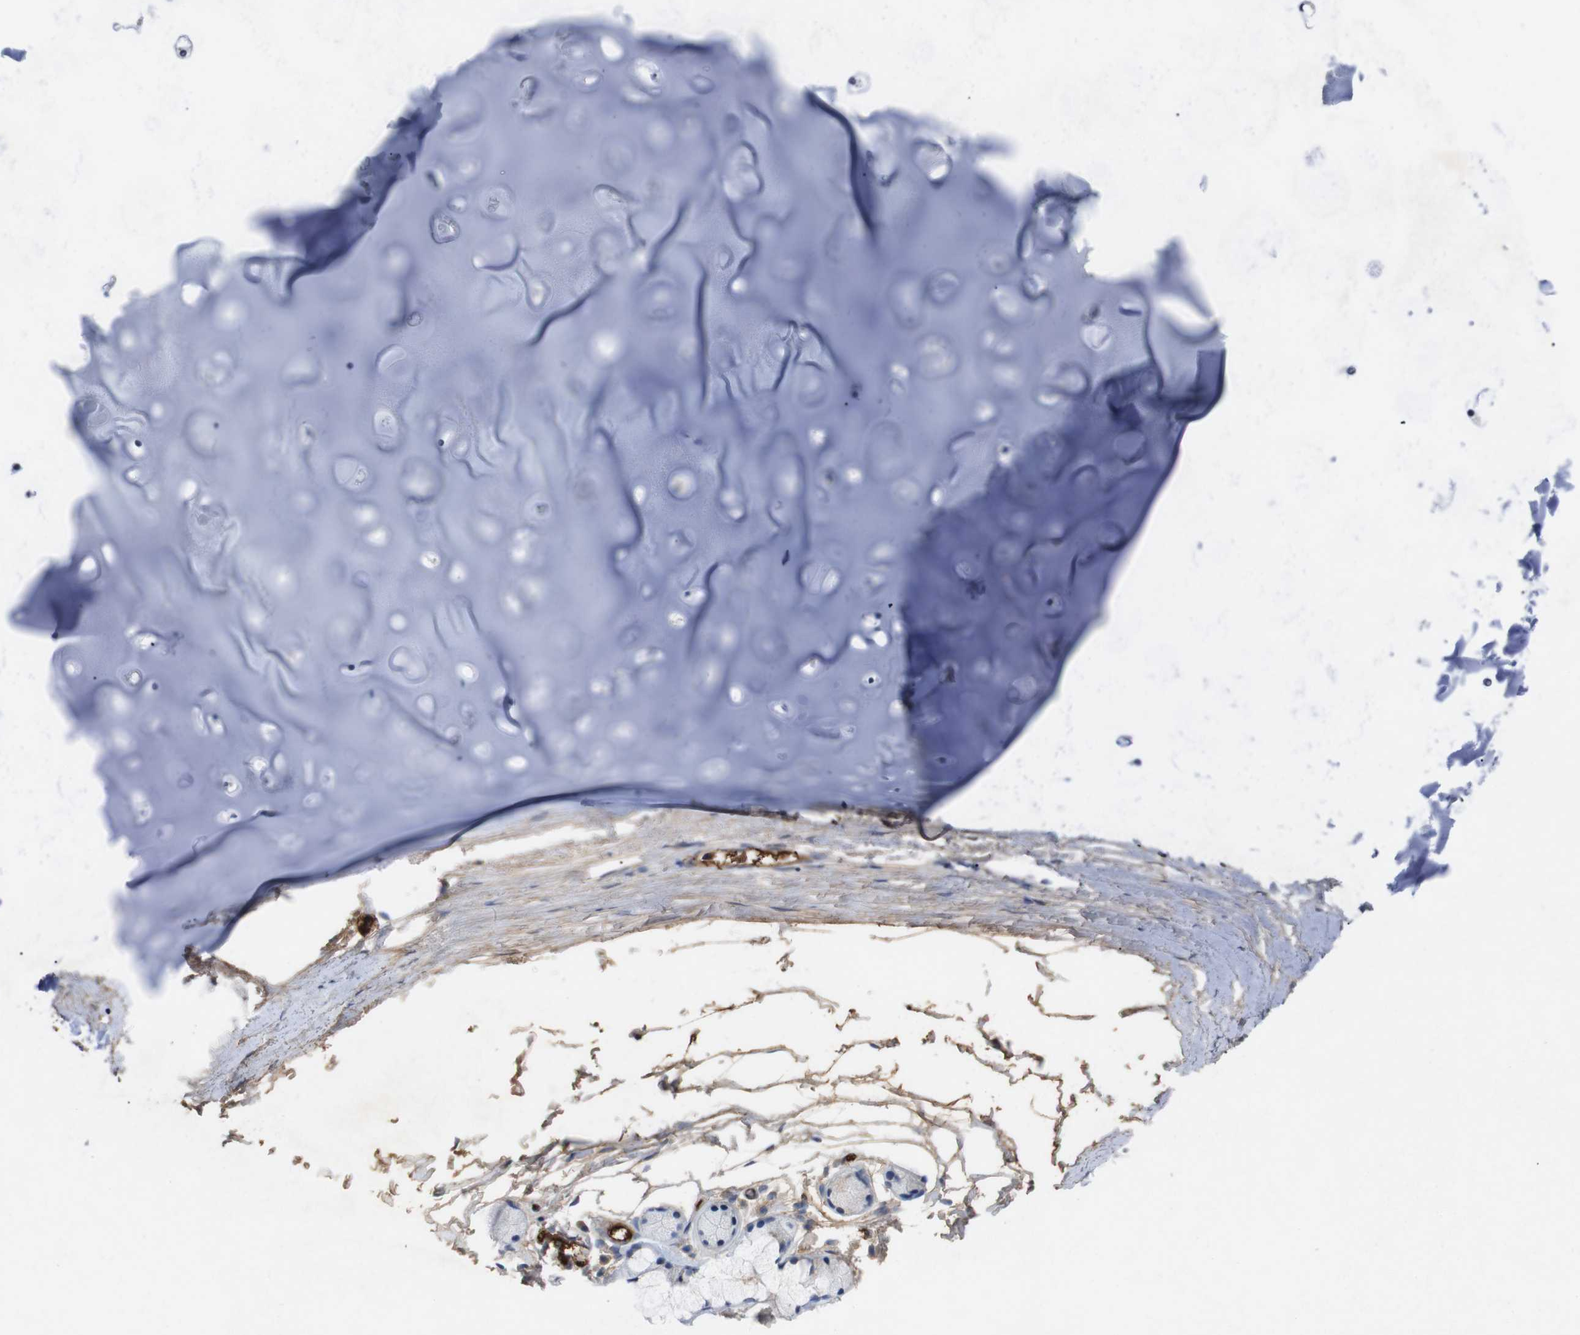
{"staining": {"intensity": "weak", "quantity": ">75%", "location": "cytoplasmic/membranous"}, "tissue": "adipose tissue", "cell_type": "Adipocytes", "image_type": "normal", "snomed": [{"axis": "morphology", "description": "Normal tissue, NOS"}, {"axis": "topography", "description": "Bronchus"}], "caption": "Weak cytoplasmic/membranous expression is seen in about >75% of adipocytes in unremarkable adipose tissue. The protein of interest is shown in brown color, while the nuclei are stained blue.", "gene": "SPTB", "patient": {"sex": "female", "age": 73}}